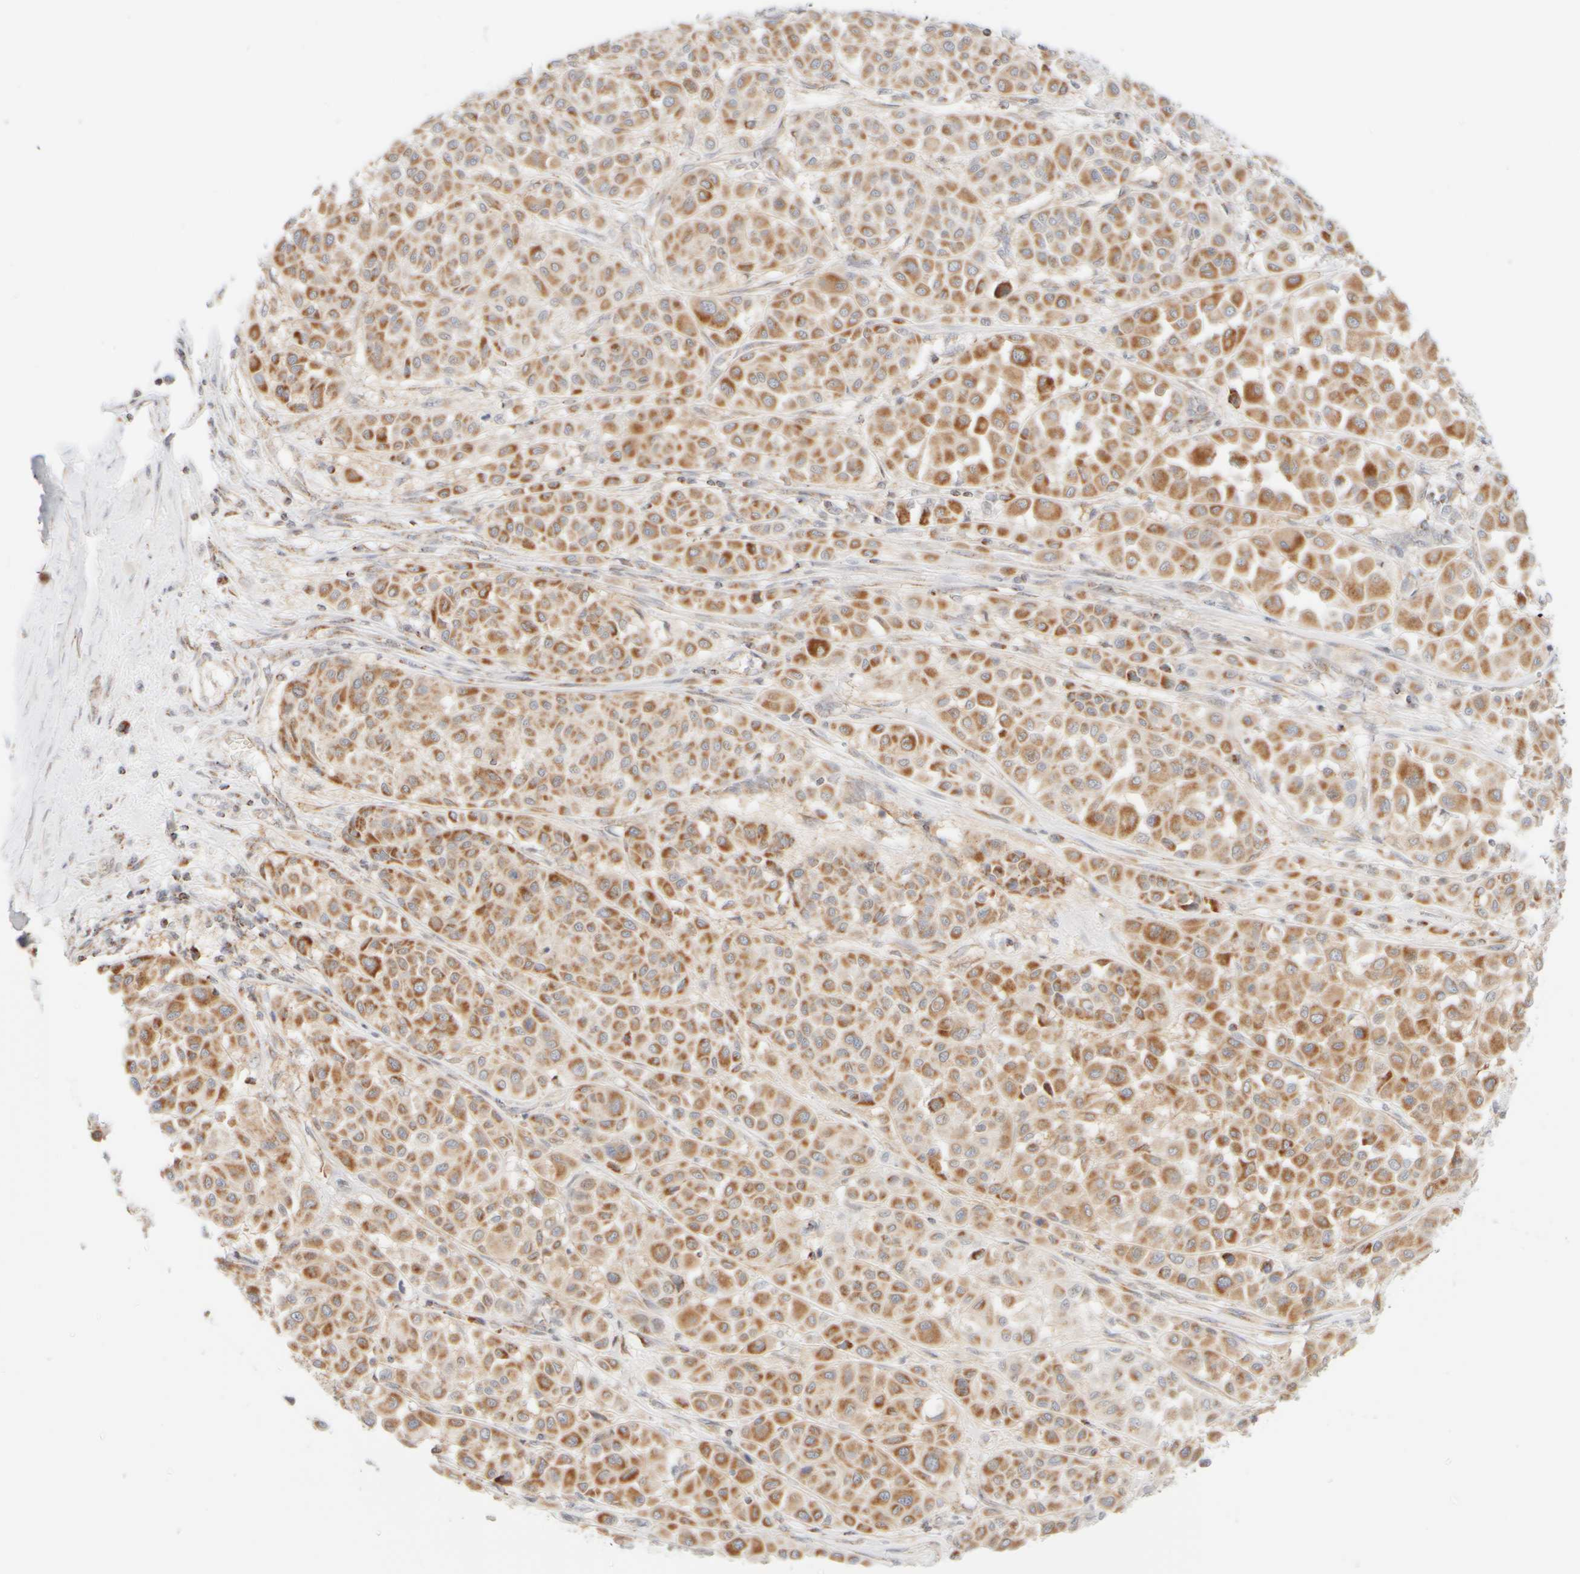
{"staining": {"intensity": "moderate", "quantity": ">75%", "location": "cytoplasmic/membranous"}, "tissue": "melanoma", "cell_type": "Tumor cells", "image_type": "cancer", "snomed": [{"axis": "morphology", "description": "Malignant melanoma, Metastatic site"}, {"axis": "topography", "description": "Soft tissue"}], "caption": "Brown immunohistochemical staining in human melanoma exhibits moderate cytoplasmic/membranous positivity in approximately >75% of tumor cells.", "gene": "PPM1K", "patient": {"sex": "male", "age": 41}}